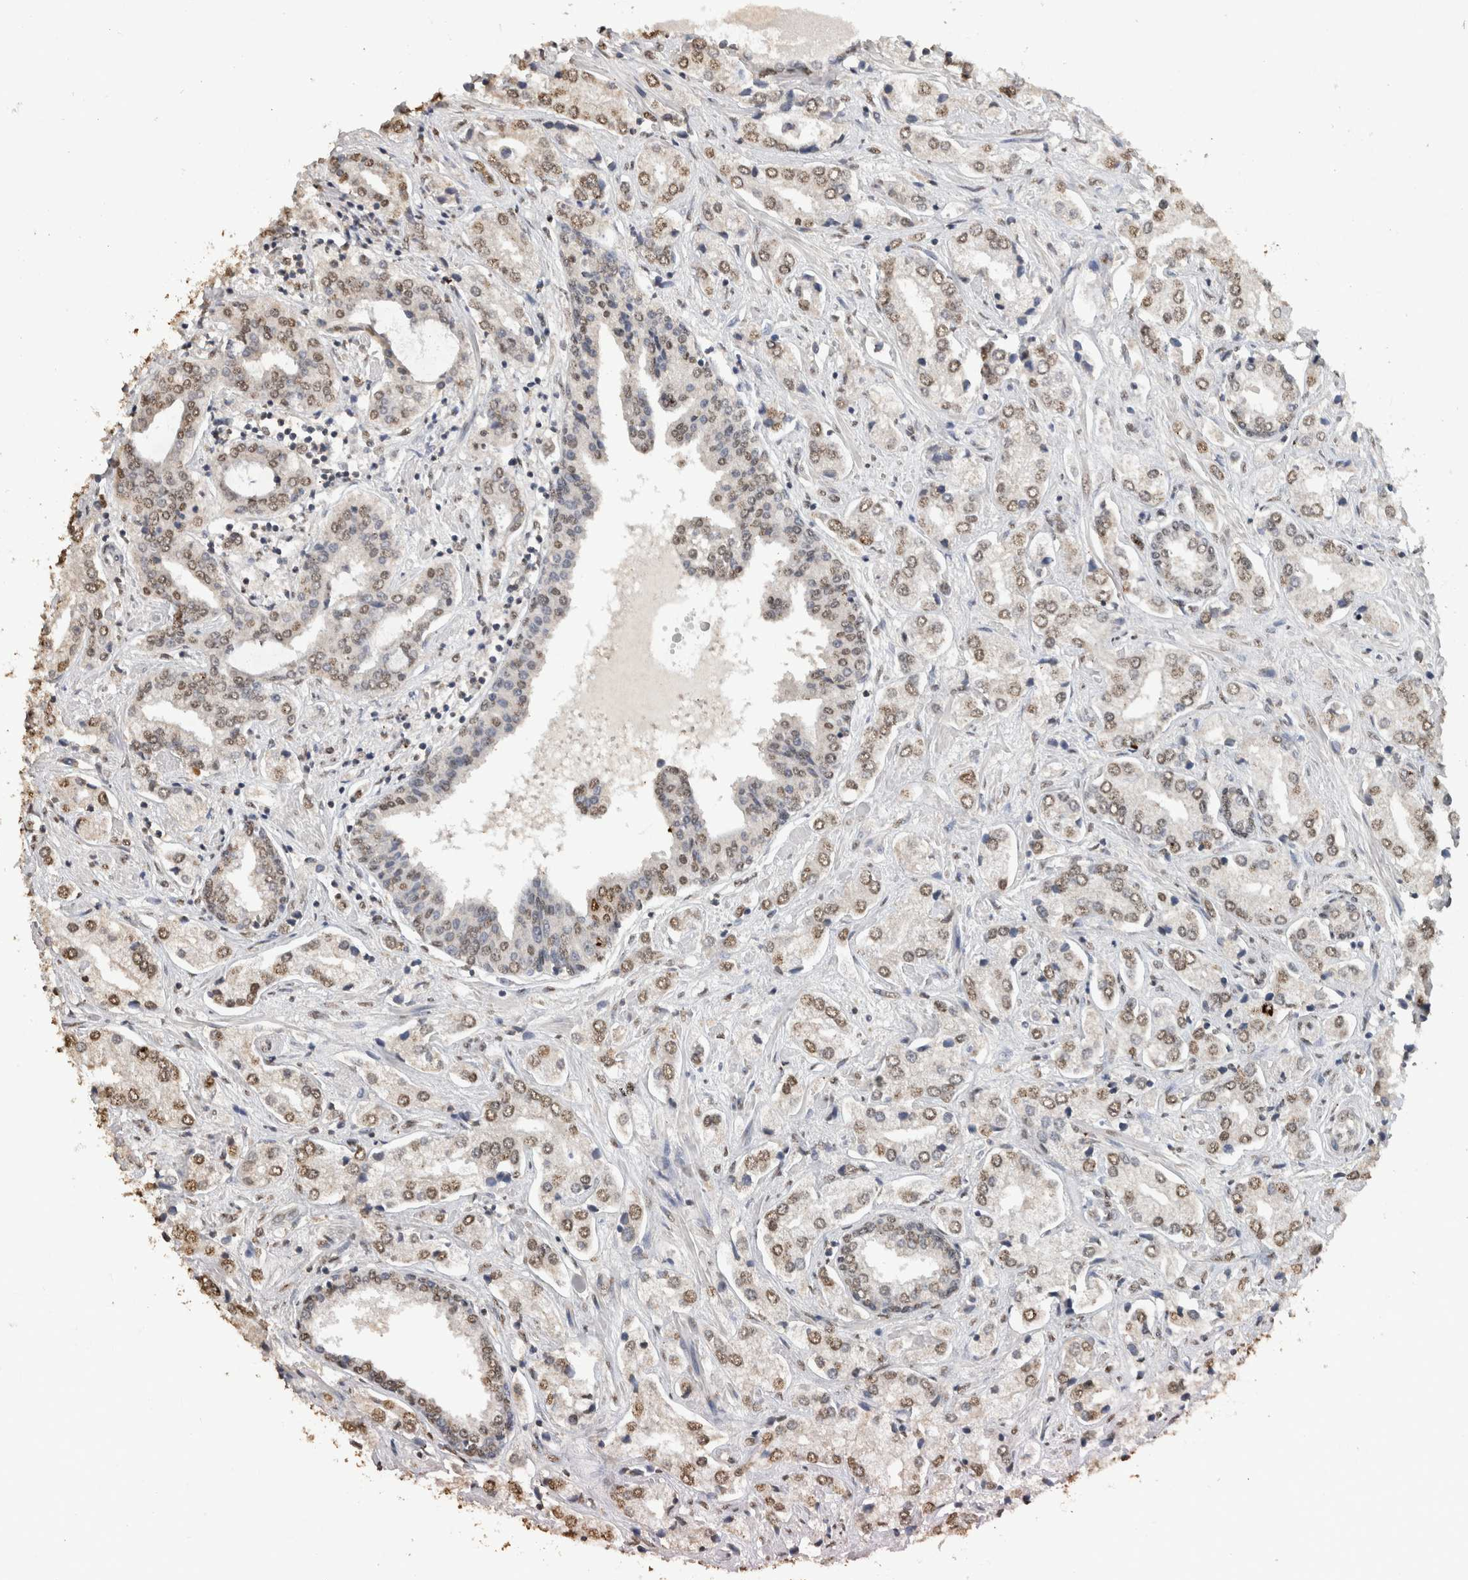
{"staining": {"intensity": "moderate", "quantity": ">75%", "location": "nuclear"}, "tissue": "prostate cancer", "cell_type": "Tumor cells", "image_type": "cancer", "snomed": [{"axis": "morphology", "description": "Adenocarcinoma, High grade"}, {"axis": "topography", "description": "Prostate"}], "caption": "Prostate cancer tissue displays moderate nuclear positivity in approximately >75% of tumor cells, visualized by immunohistochemistry.", "gene": "HAND2", "patient": {"sex": "male", "age": 66}}